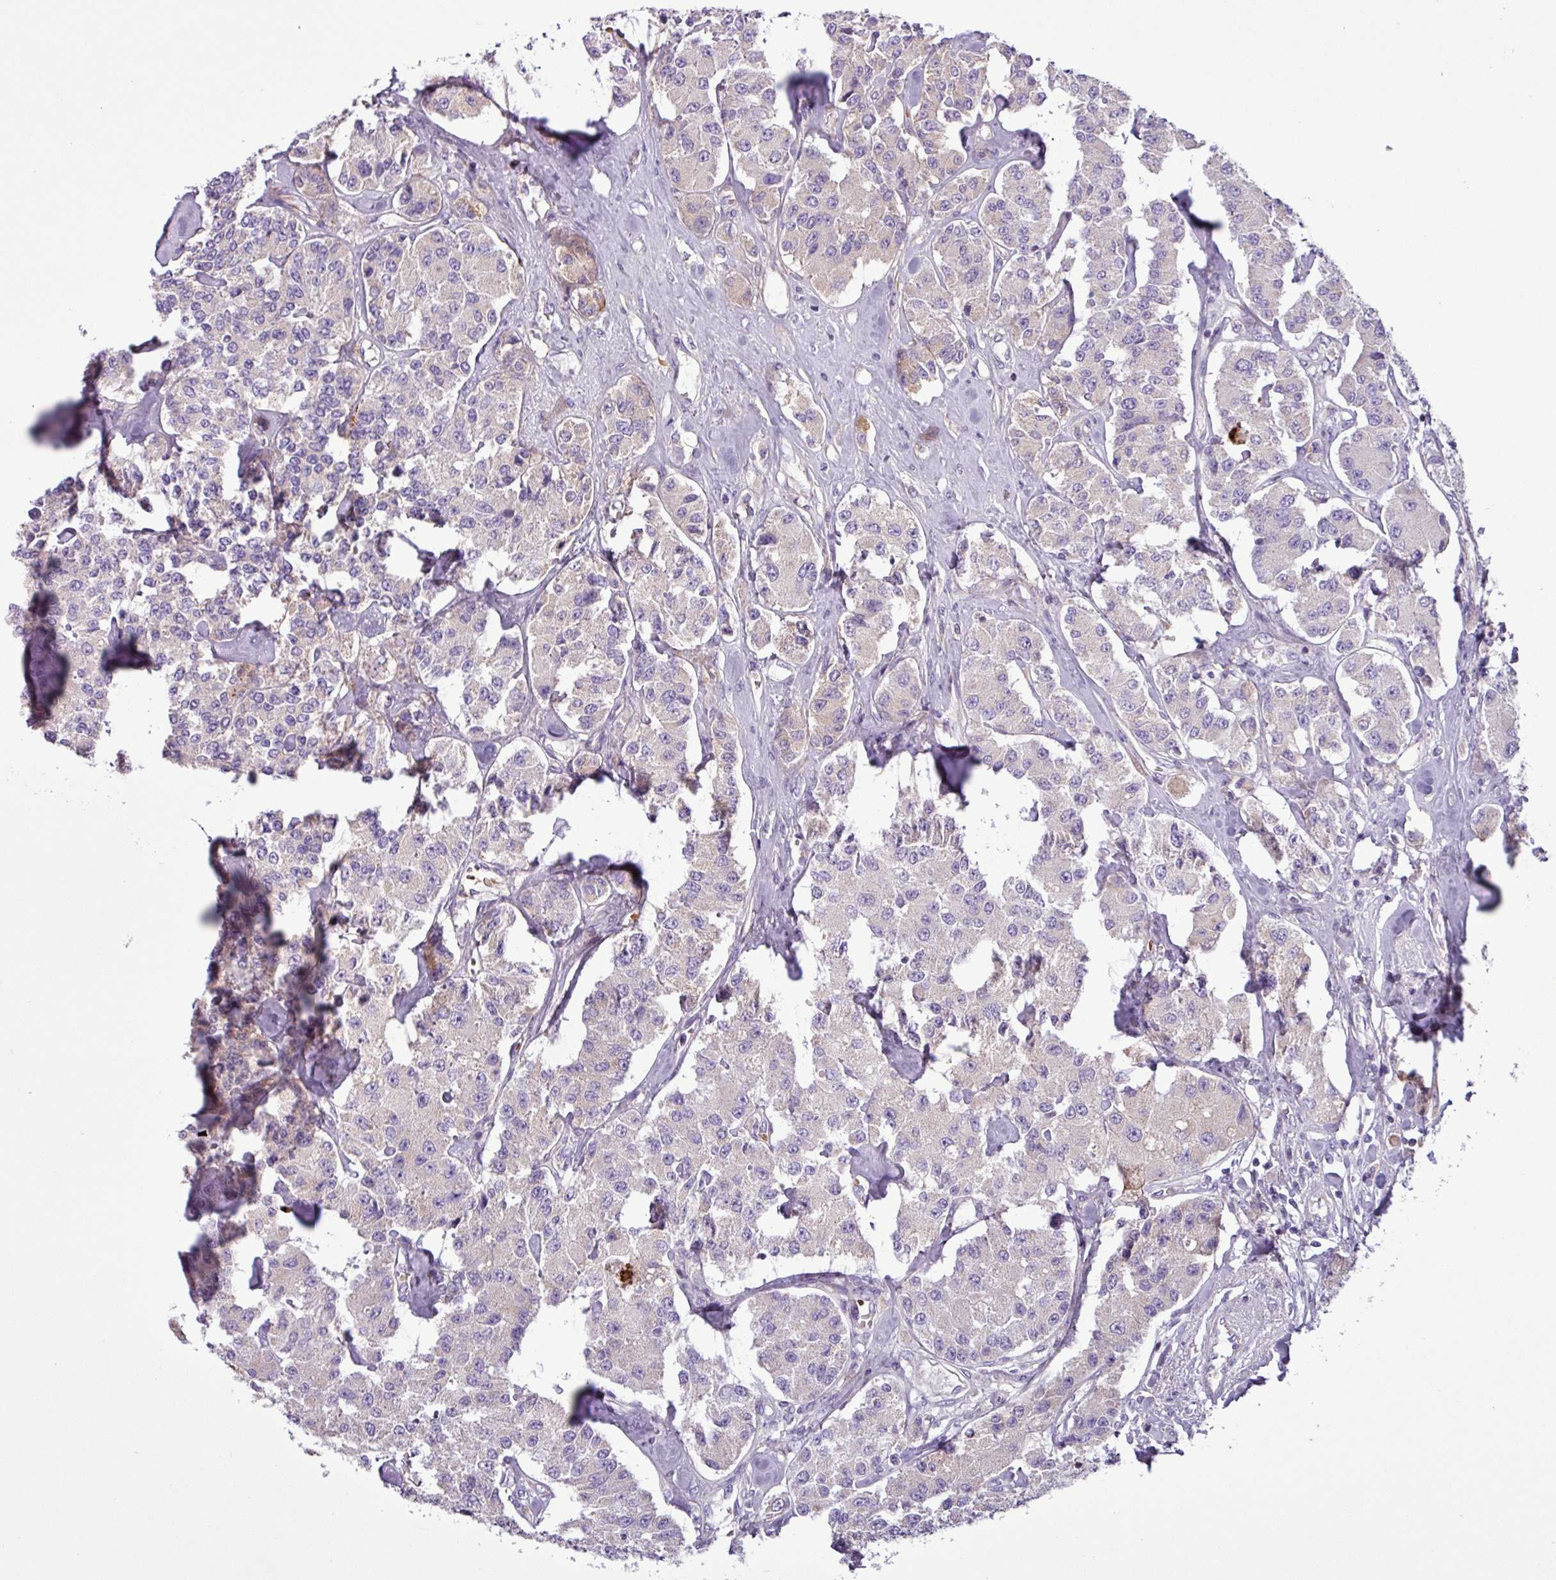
{"staining": {"intensity": "negative", "quantity": "none", "location": "none"}, "tissue": "carcinoid", "cell_type": "Tumor cells", "image_type": "cancer", "snomed": [{"axis": "morphology", "description": "Carcinoid, malignant, NOS"}, {"axis": "topography", "description": "Pancreas"}], "caption": "Immunohistochemical staining of carcinoid (malignant) shows no significant staining in tumor cells. (Stains: DAB immunohistochemistry (IHC) with hematoxylin counter stain, Microscopy: brightfield microscopy at high magnification).", "gene": "FAM183A", "patient": {"sex": "male", "age": 41}}